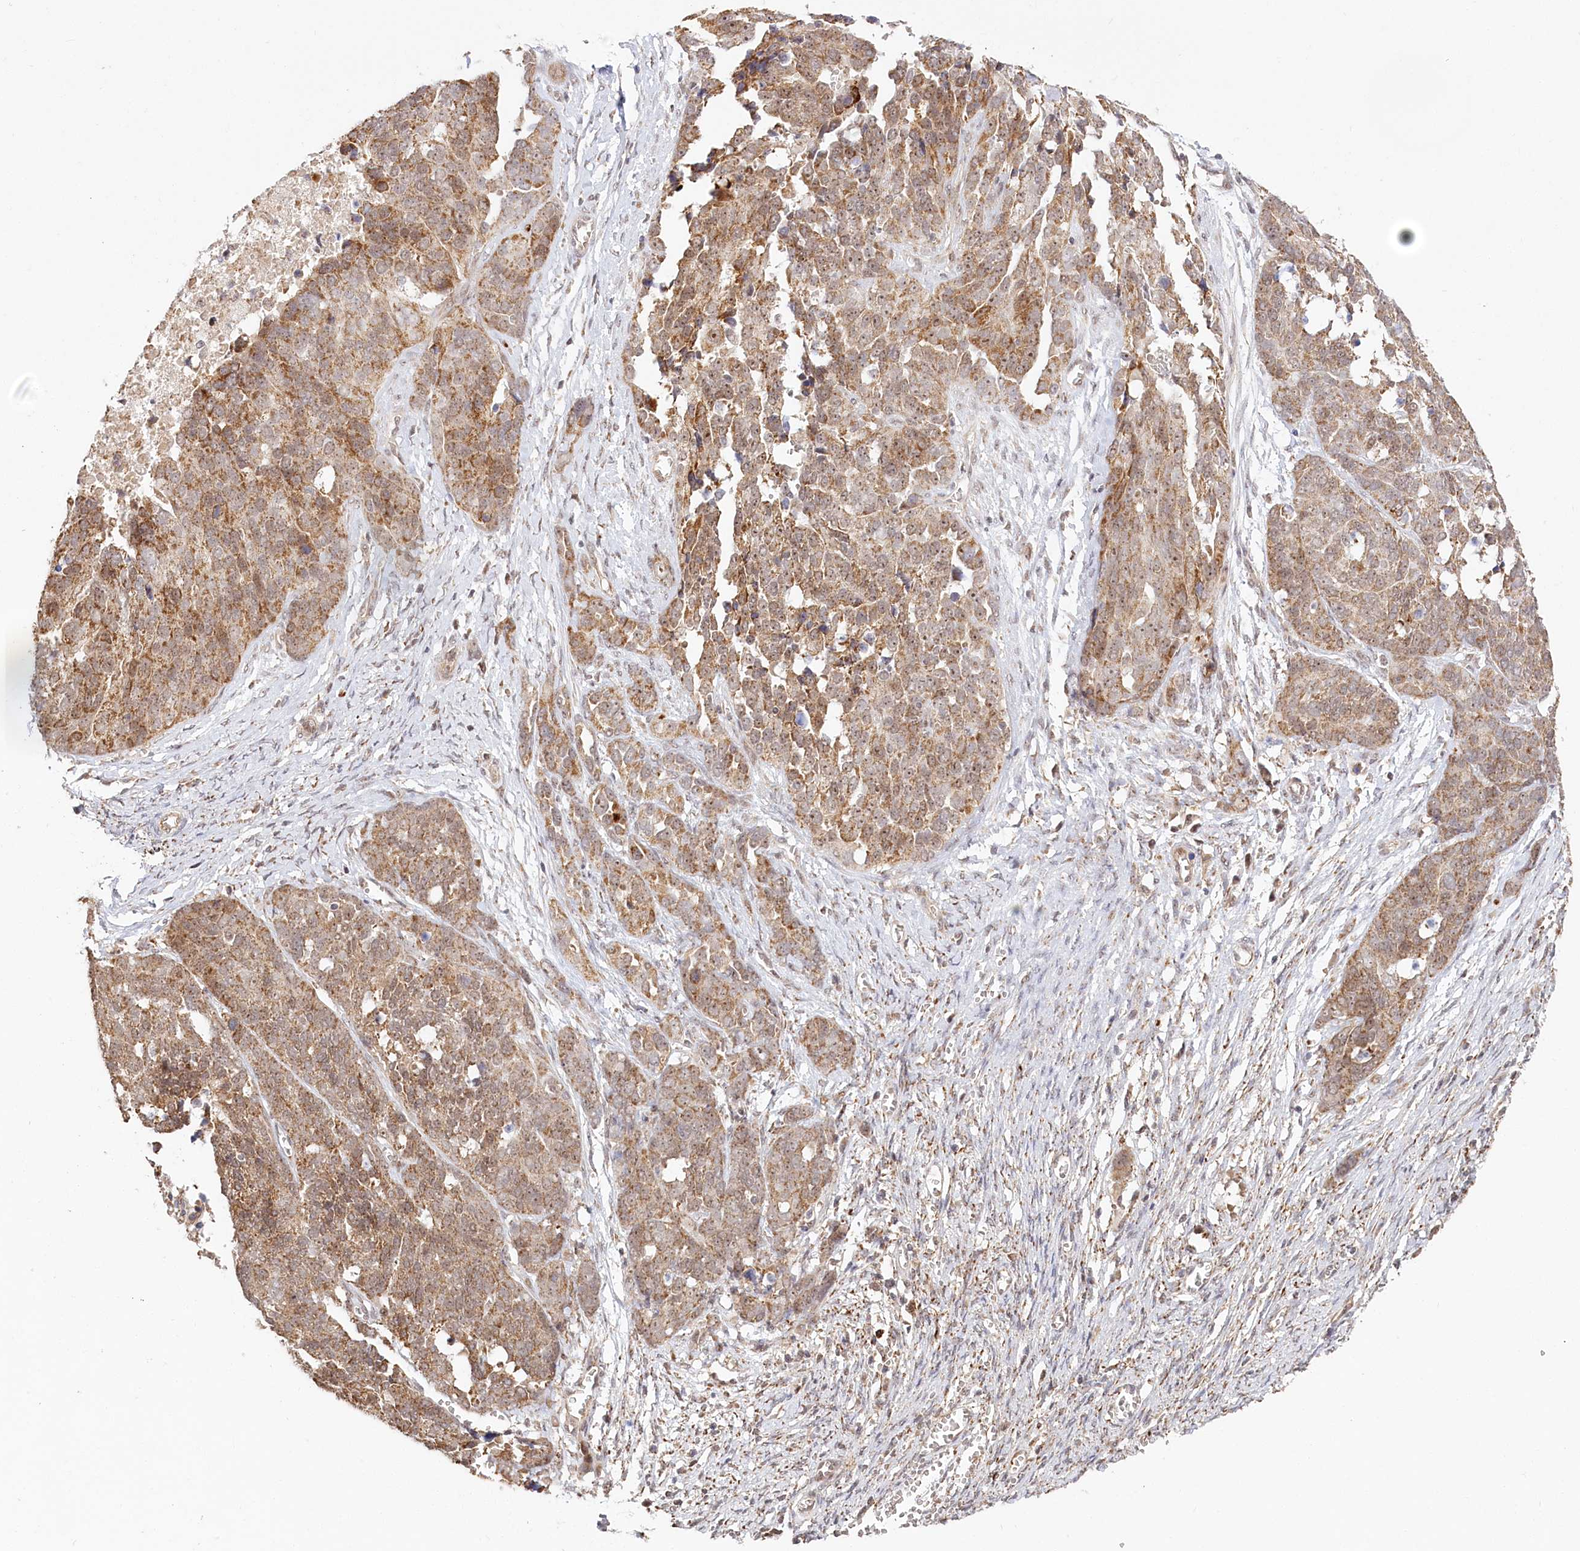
{"staining": {"intensity": "moderate", "quantity": ">75%", "location": "cytoplasmic/membranous"}, "tissue": "ovarian cancer", "cell_type": "Tumor cells", "image_type": "cancer", "snomed": [{"axis": "morphology", "description": "Cystadenocarcinoma, serous, NOS"}, {"axis": "topography", "description": "Ovary"}], "caption": "Immunohistochemistry histopathology image of neoplastic tissue: ovarian cancer (serous cystadenocarcinoma) stained using immunohistochemistry (IHC) reveals medium levels of moderate protein expression localized specifically in the cytoplasmic/membranous of tumor cells, appearing as a cytoplasmic/membranous brown color.", "gene": "RTN4IP1", "patient": {"sex": "female", "age": 44}}